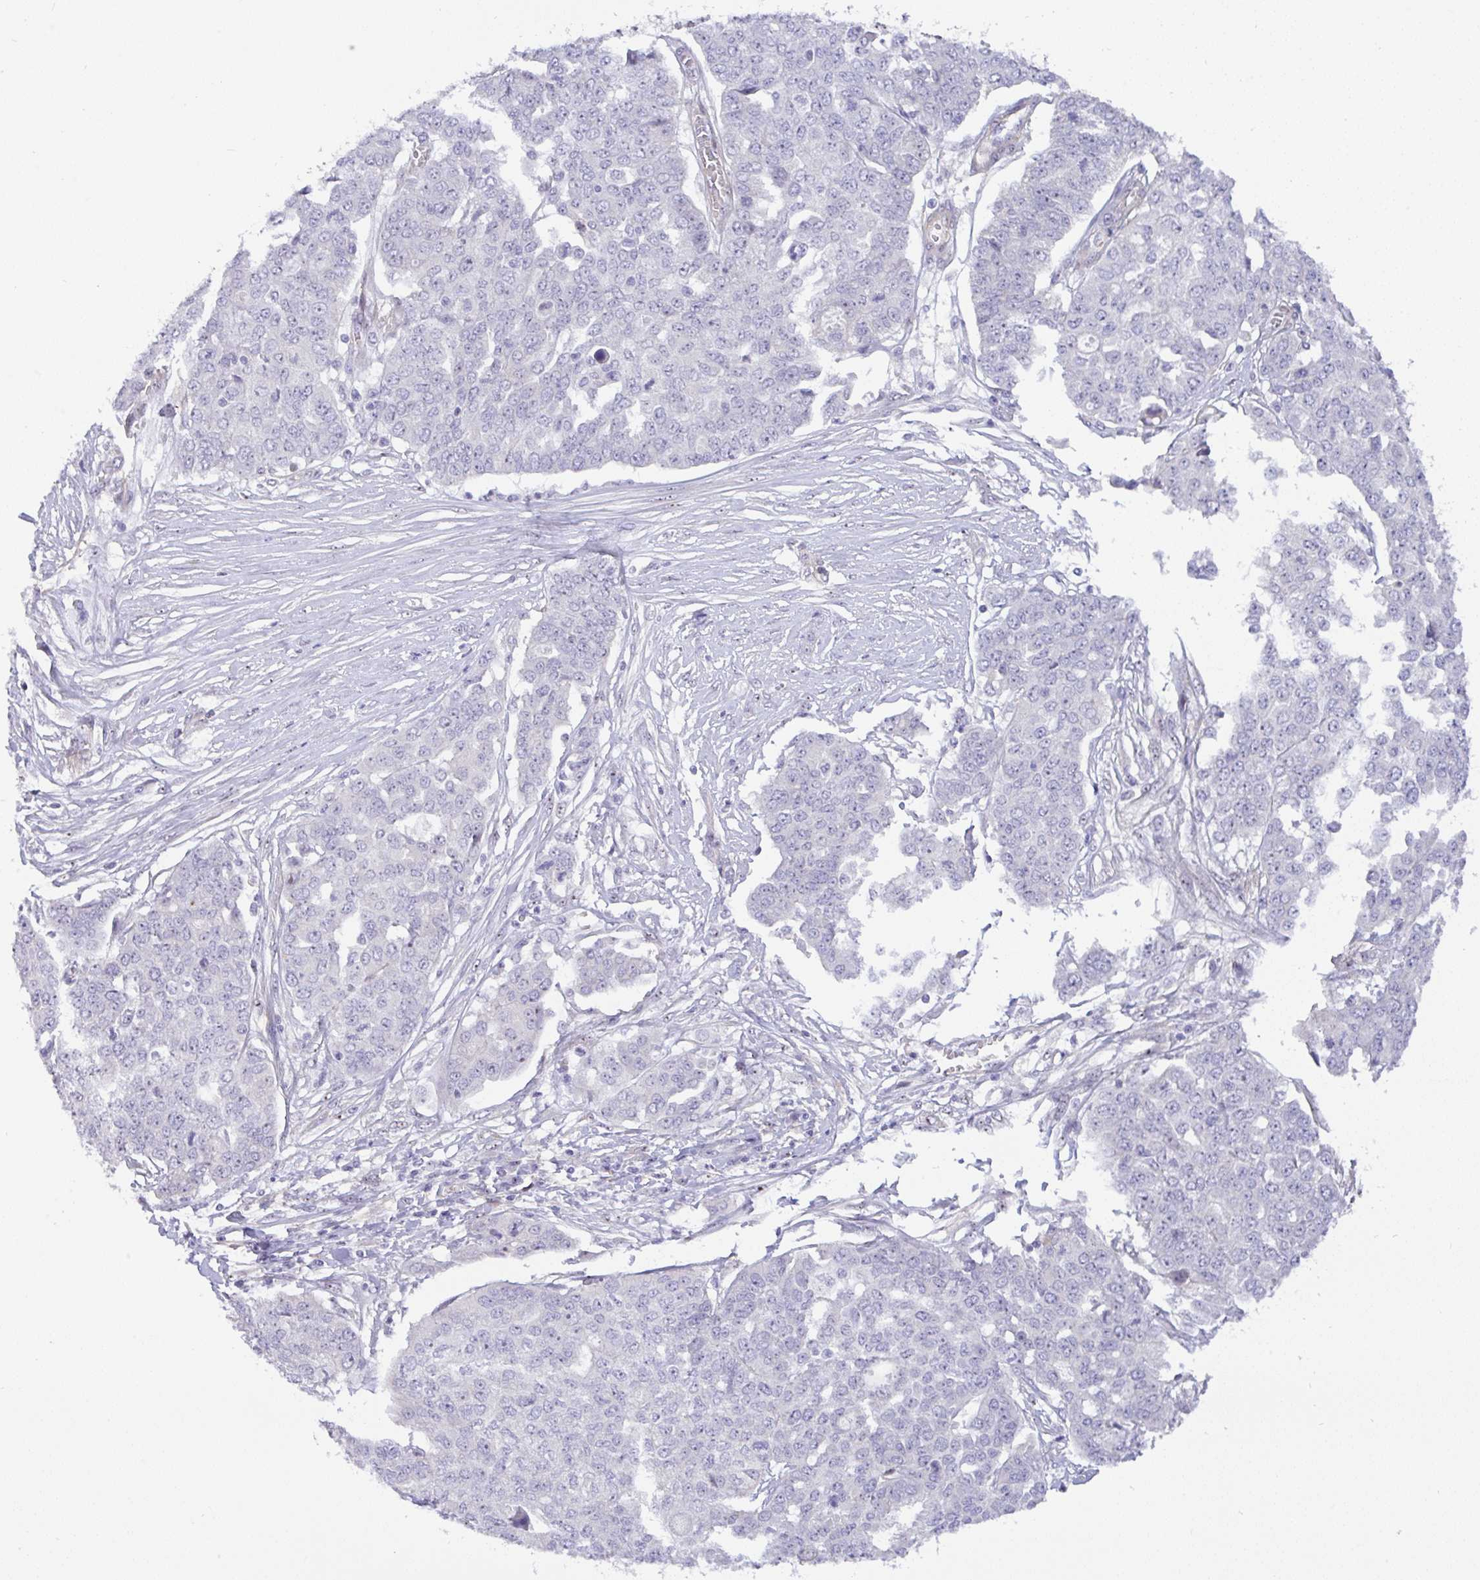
{"staining": {"intensity": "negative", "quantity": "none", "location": "none"}, "tissue": "ovarian cancer", "cell_type": "Tumor cells", "image_type": "cancer", "snomed": [{"axis": "morphology", "description": "Cystadenocarcinoma, serous, NOS"}, {"axis": "topography", "description": "Soft tissue"}, {"axis": "topography", "description": "Ovary"}], "caption": "Ovarian cancer was stained to show a protein in brown. There is no significant expression in tumor cells.", "gene": "MXRA8", "patient": {"sex": "female", "age": 57}}